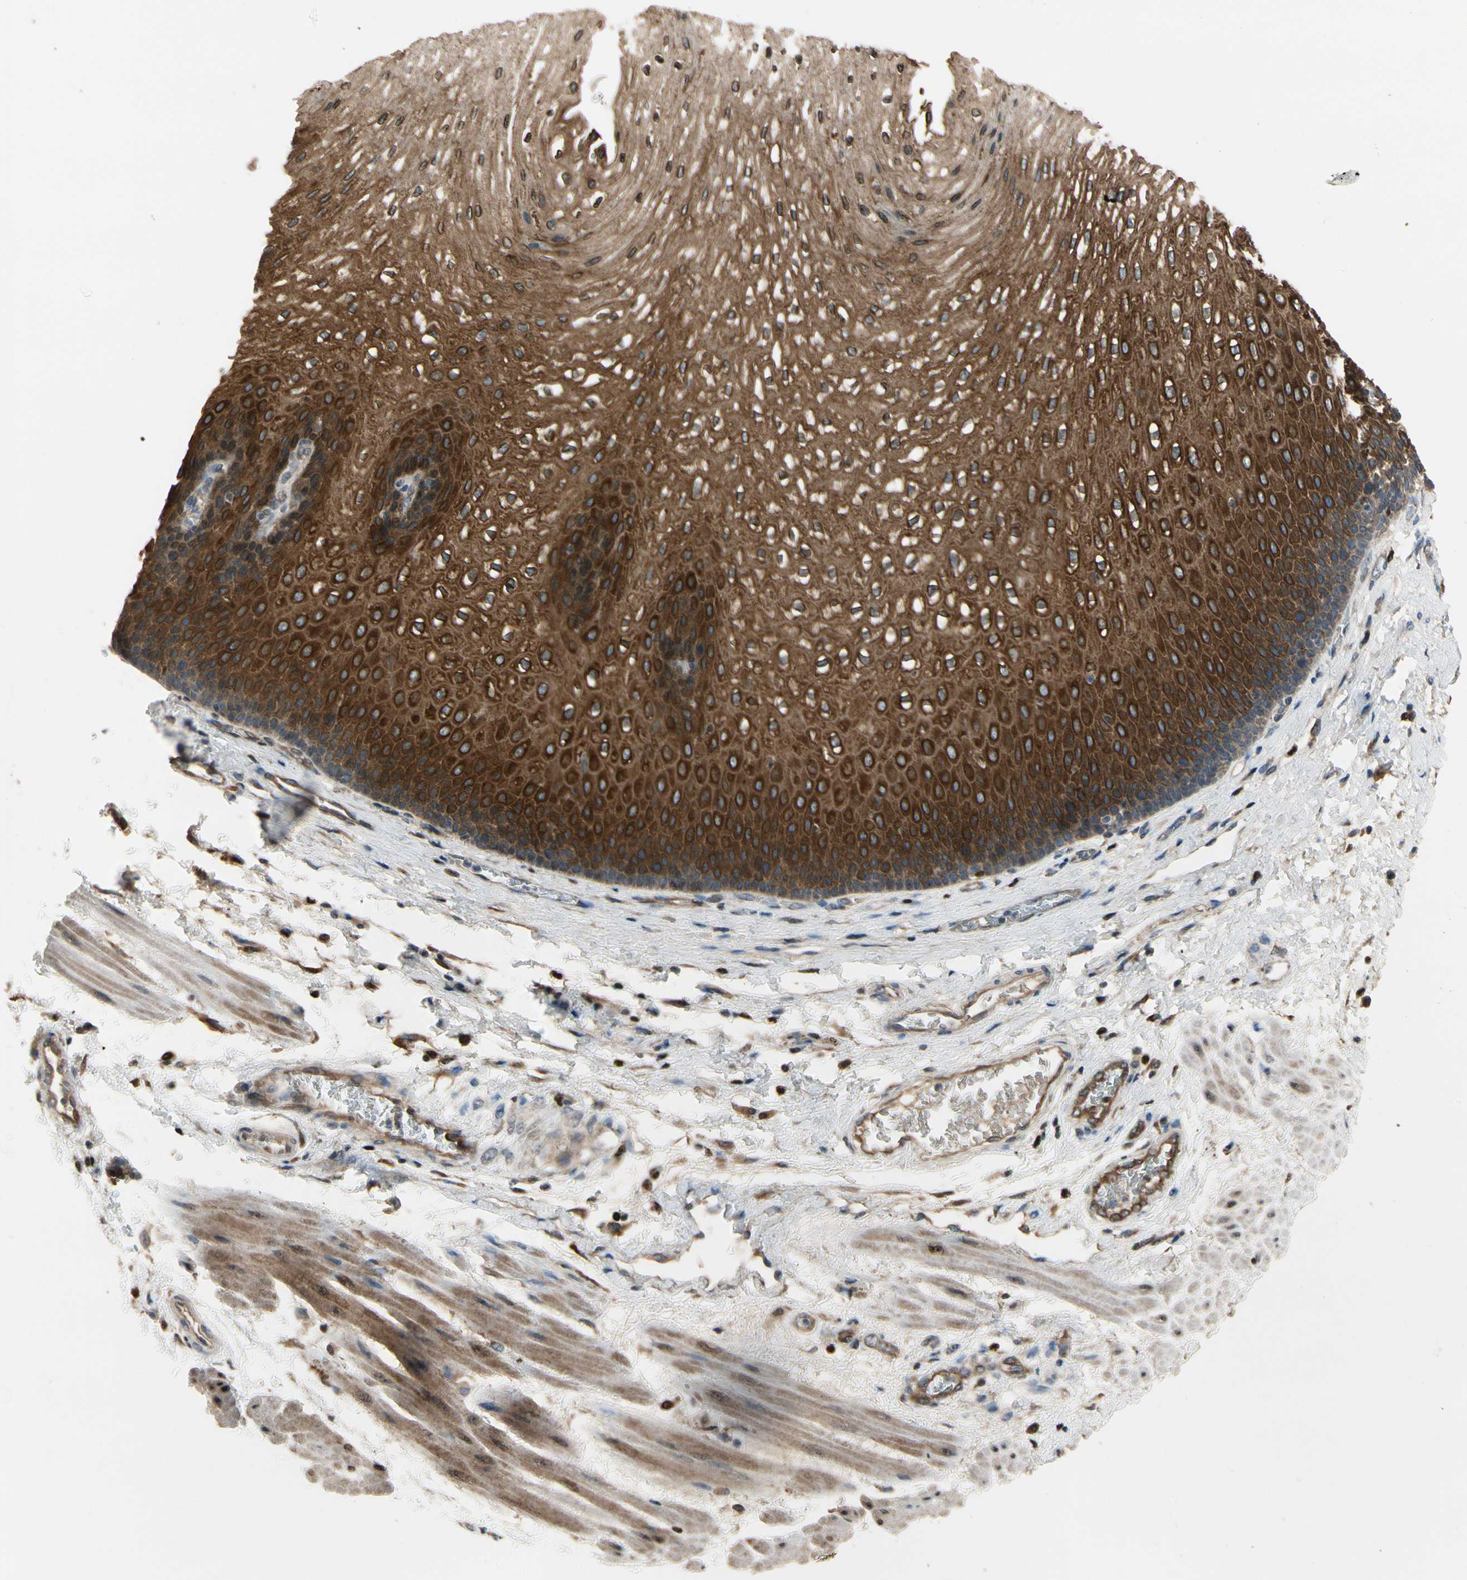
{"staining": {"intensity": "strong", "quantity": ">75%", "location": "cytoplasmic/membranous"}, "tissue": "esophagus", "cell_type": "Squamous epithelial cells", "image_type": "normal", "snomed": [{"axis": "morphology", "description": "Normal tissue, NOS"}, {"axis": "topography", "description": "Esophagus"}], "caption": "A high-resolution micrograph shows immunohistochemistry staining of benign esophagus, which reveals strong cytoplasmic/membranous positivity in approximately >75% of squamous epithelial cells. (DAB (3,3'-diaminobenzidine) IHC with brightfield microscopy, high magnification).", "gene": "CGREF1", "patient": {"sex": "male", "age": 48}}